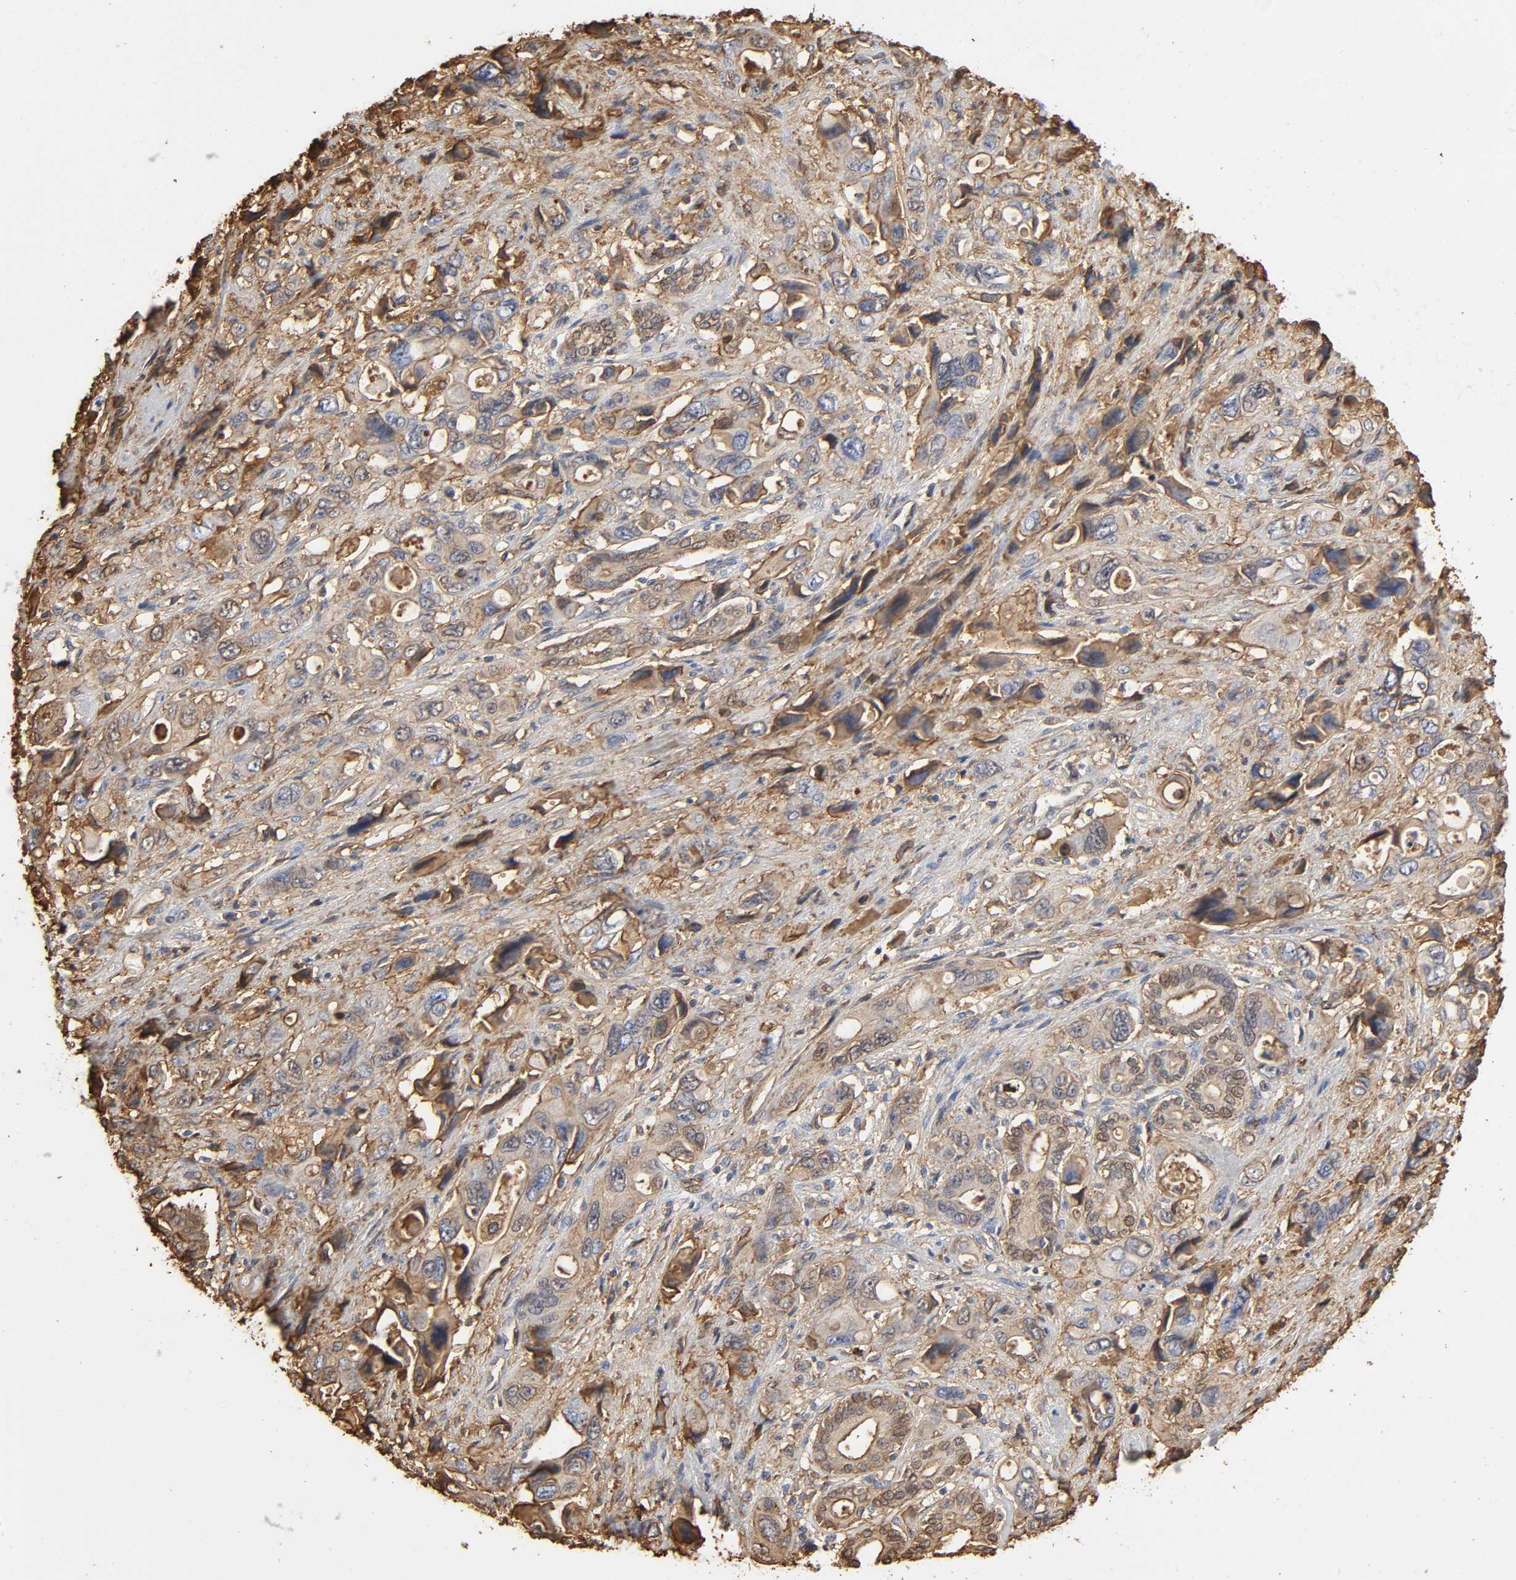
{"staining": {"intensity": "moderate", "quantity": ">75%", "location": "cytoplasmic/membranous"}, "tissue": "pancreatic cancer", "cell_type": "Tumor cells", "image_type": "cancer", "snomed": [{"axis": "morphology", "description": "Adenocarcinoma, NOS"}, {"axis": "topography", "description": "Pancreas"}], "caption": "This is a histology image of IHC staining of pancreatic adenocarcinoma, which shows moderate staining in the cytoplasmic/membranous of tumor cells.", "gene": "ANXA2", "patient": {"sex": "male", "age": 46}}